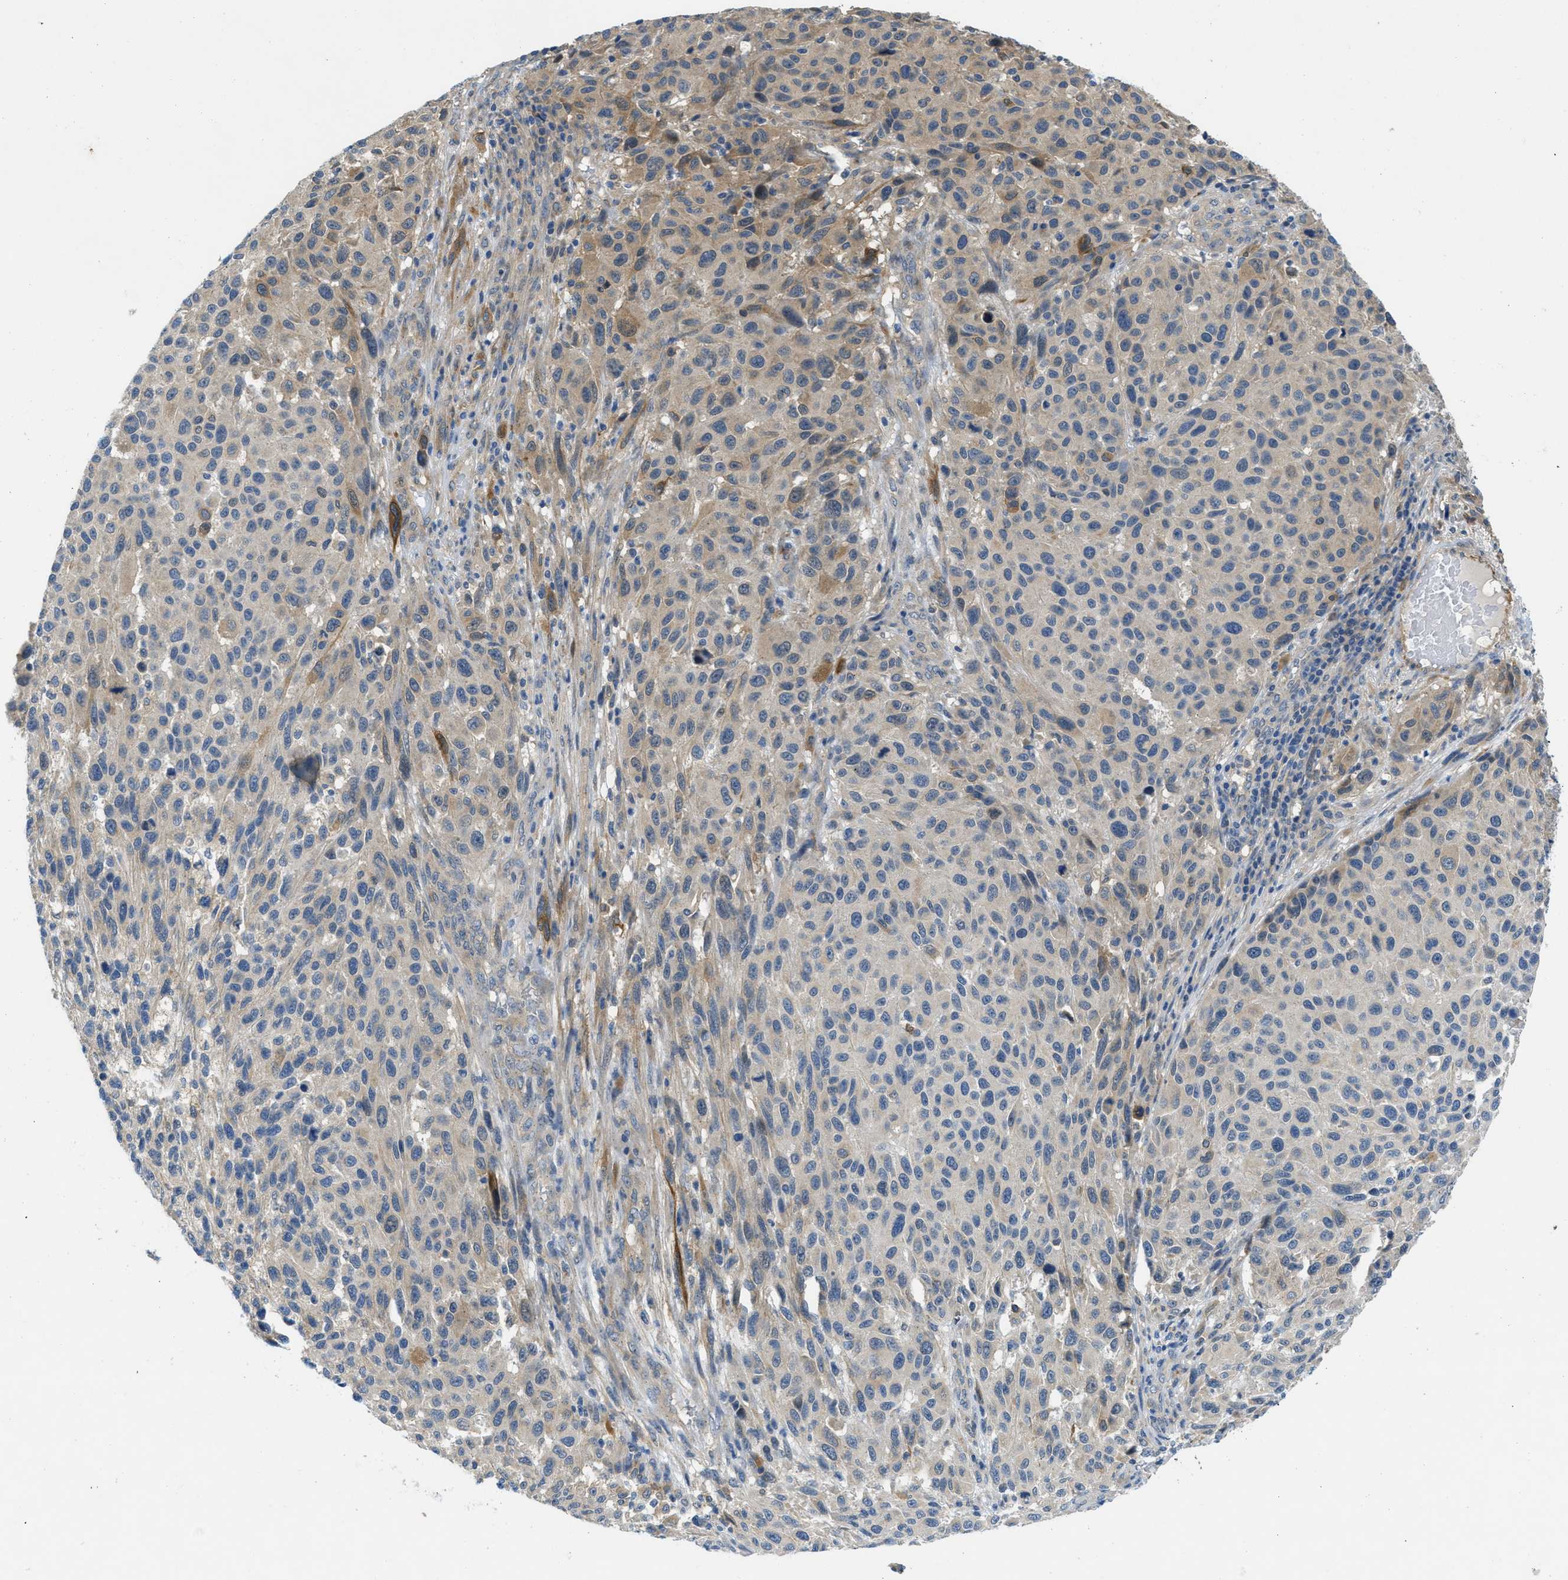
{"staining": {"intensity": "weak", "quantity": "<25%", "location": "cytoplasmic/membranous"}, "tissue": "melanoma", "cell_type": "Tumor cells", "image_type": "cancer", "snomed": [{"axis": "morphology", "description": "Malignant melanoma, Metastatic site"}, {"axis": "topography", "description": "Lymph node"}], "caption": "The IHC image has no significant positivity in tumor cells of malignant melanoma (metastatic site) tissue.", "gene": "RIPK2", "patient": {"sex": "male", "age": 61}}